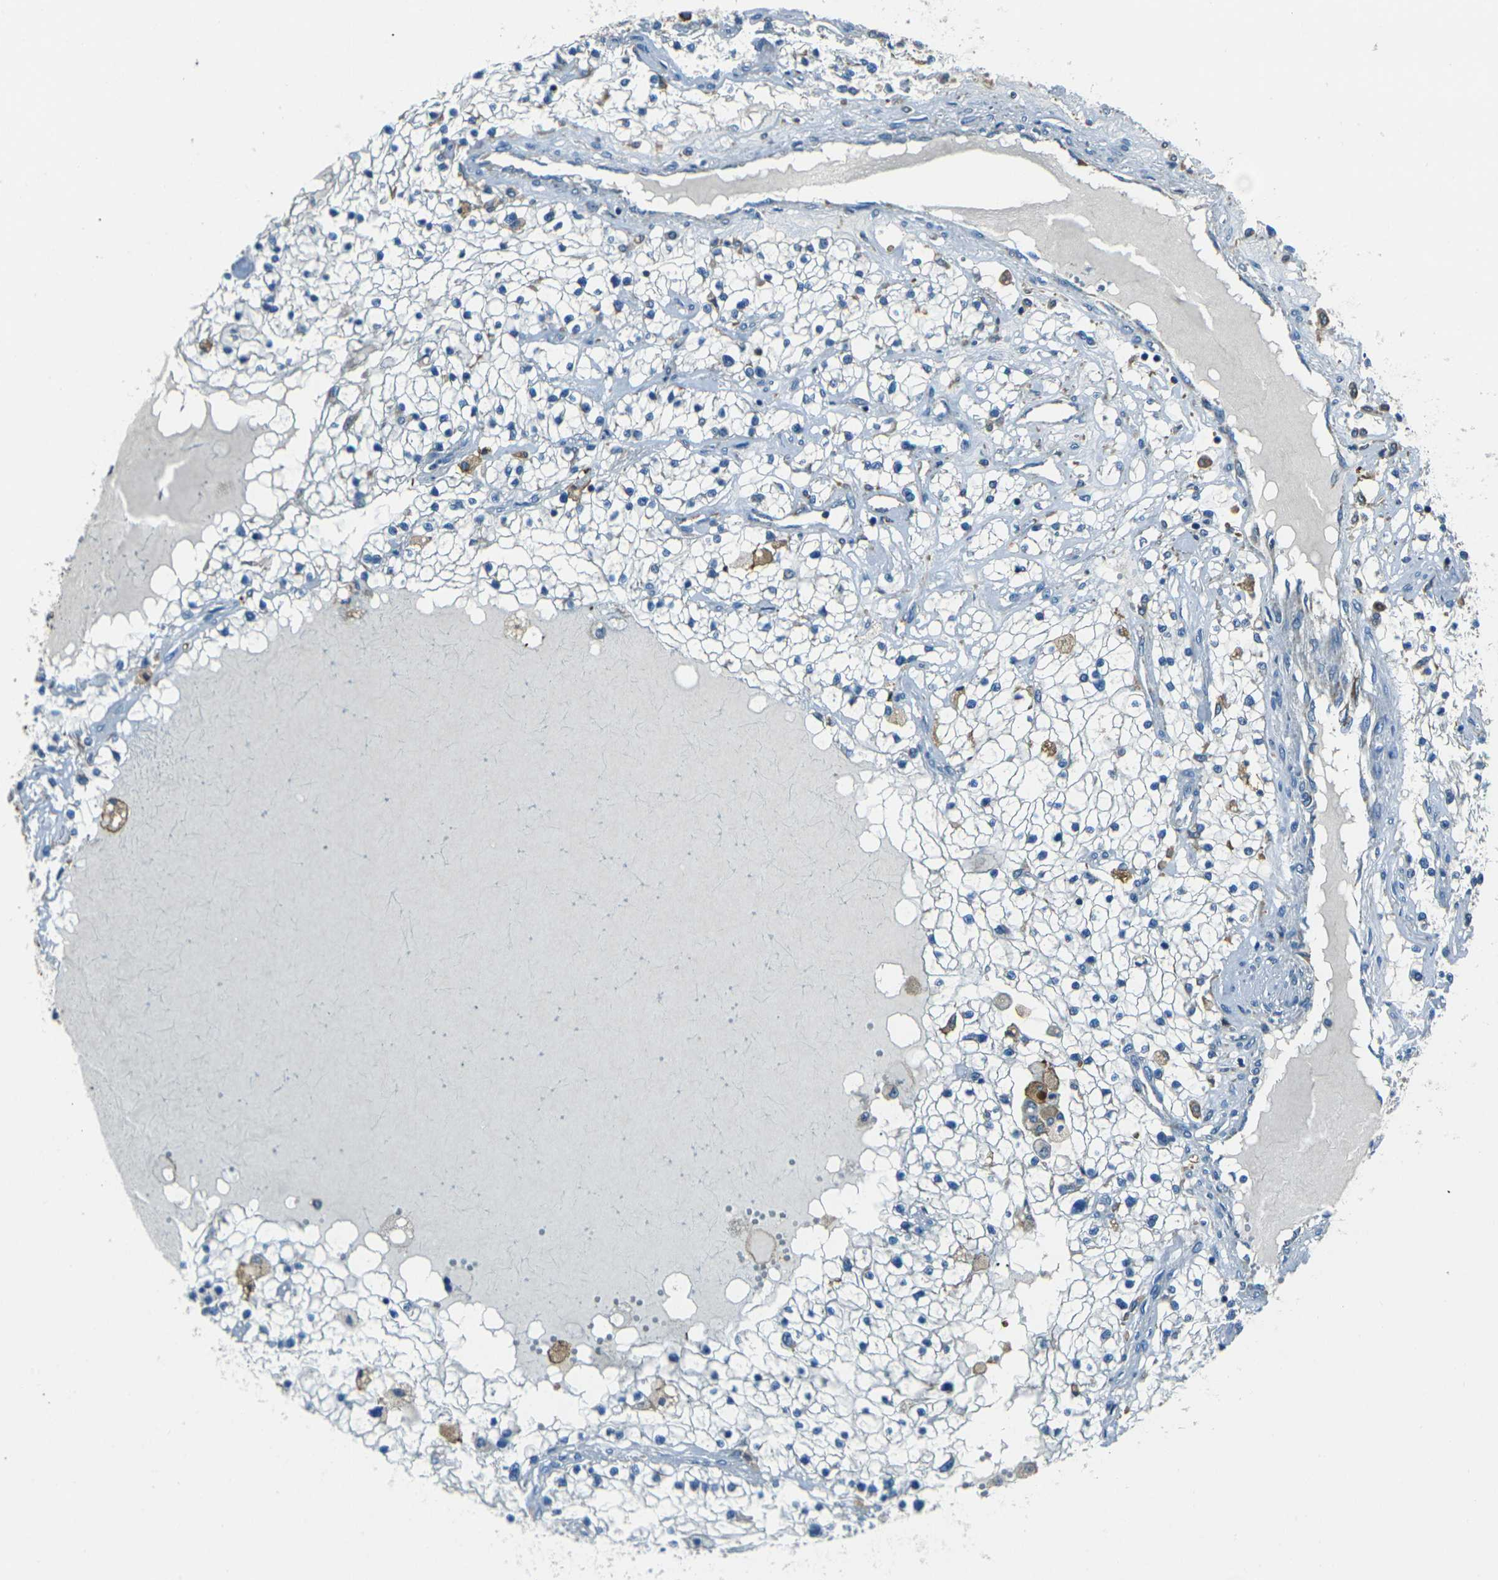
{"staining": {"intensity": "negative", "quantity": "none", "location": "none"}, "tissue": "renal cancer", "cell_type": "Tumor cells", "image_type": "cancer", "snomed": [{"axis": "morphology", "description": "Adenocarcinoma, NOS"}, {"axis": "topography", "description": "Kidney"}], "caption": "IHC of renal cancer reveals no expression in tumor cells. (DAB immunohistochemistry (IHC), high magnification).", "gene": "IRF3", "patient": {"sex": "male", "age": 68}}